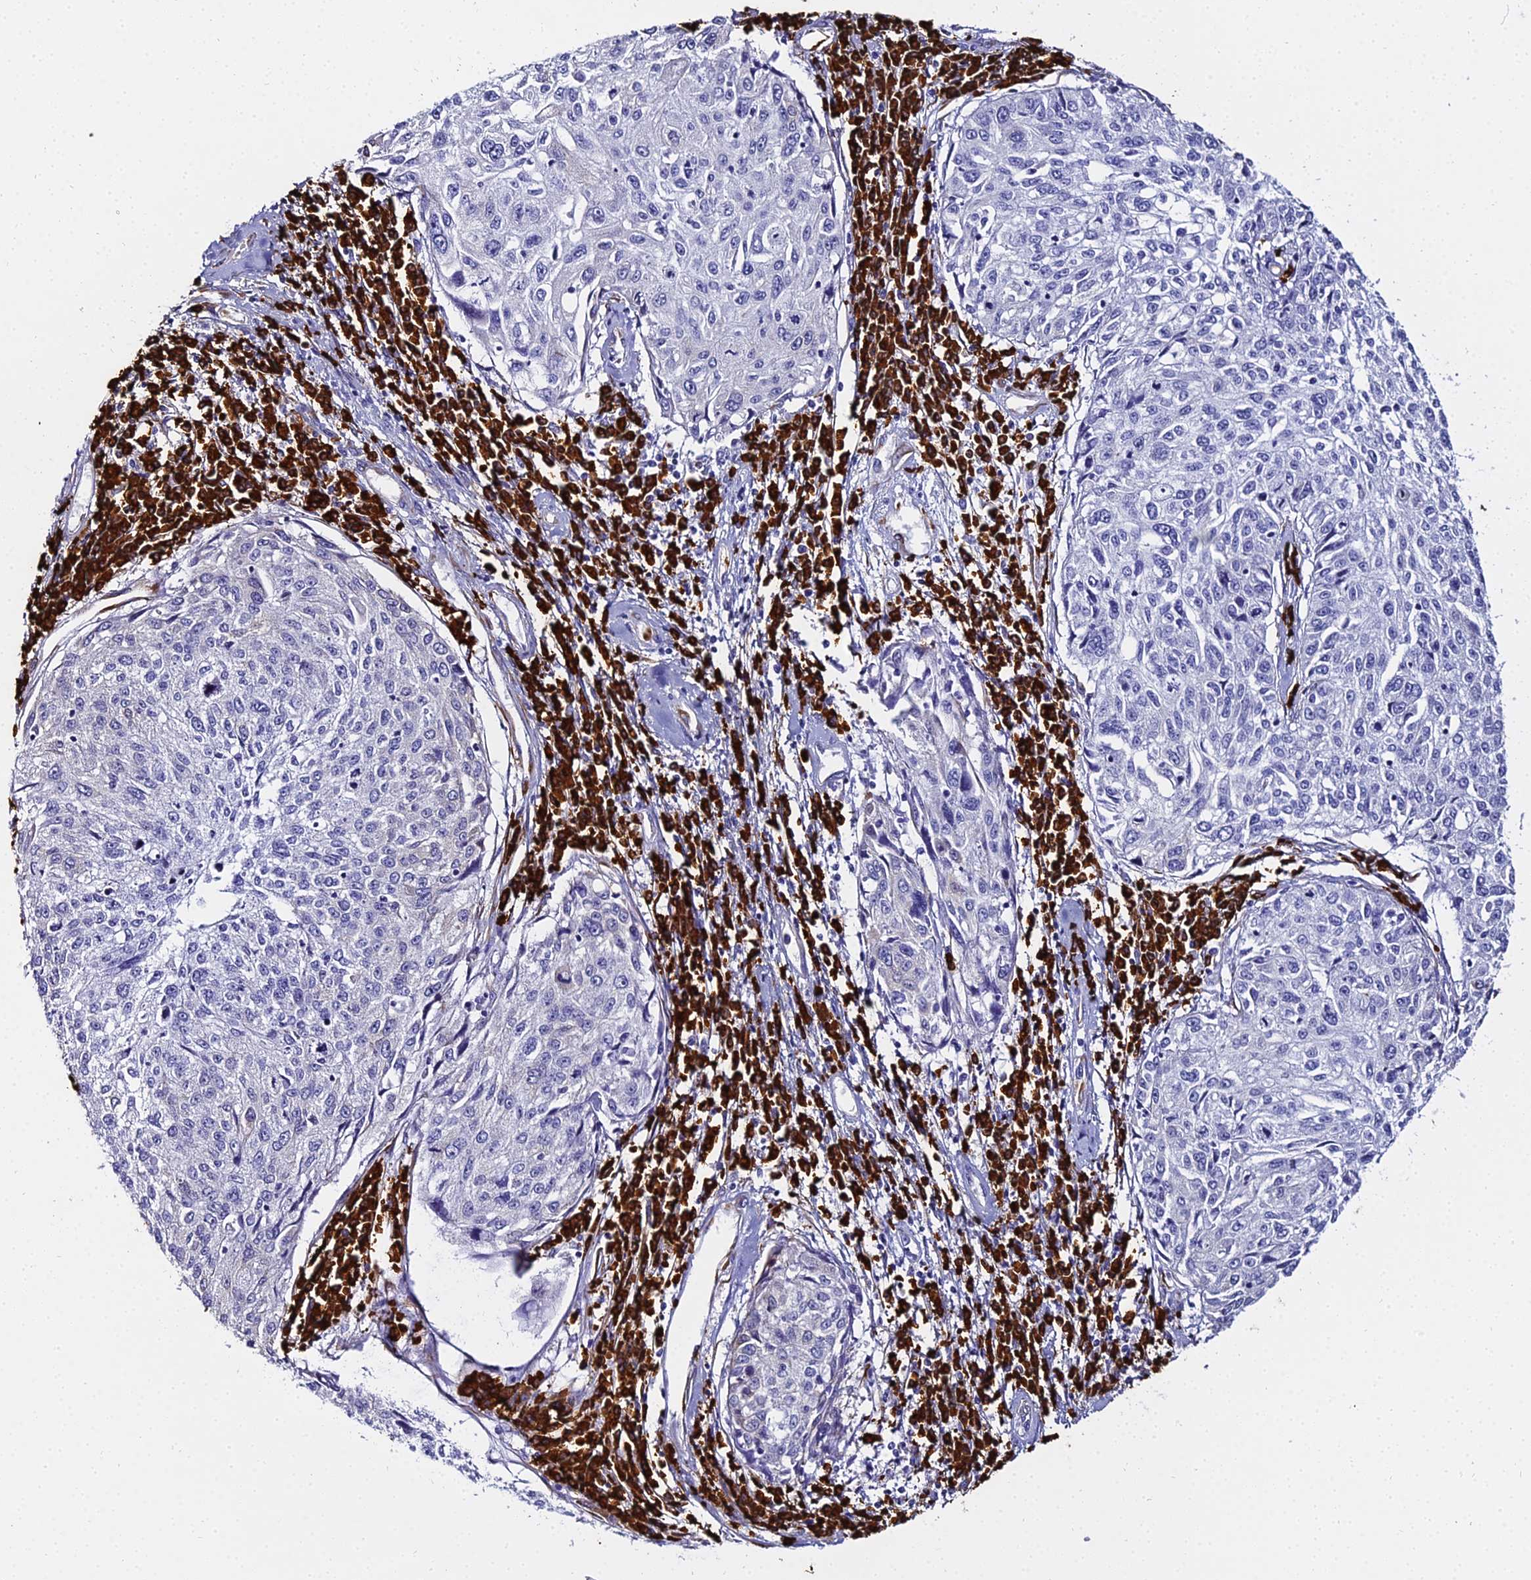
{"staining": {"intensity": "negative", "quantity": "none", "location": "none"}, "tissue": "cervical cancer", "cell_type": "Tumor cells", "image_type": "cancer", "snomed": [{"axis": "morphology", "description": "Squamous cell carcinoma, NOS"}, {"axis": "topography", "description": "Cervix"}], "caption": "High magnification brightfield microscopy of cervical cancer (squamous cell carcinoma) stained with DAB (brown) and counterstained with hematoxylin (blue): tumor cells show no significant expression.", "gene": "TXNDC5", "patient": {"sex": "female", "age": 57}}